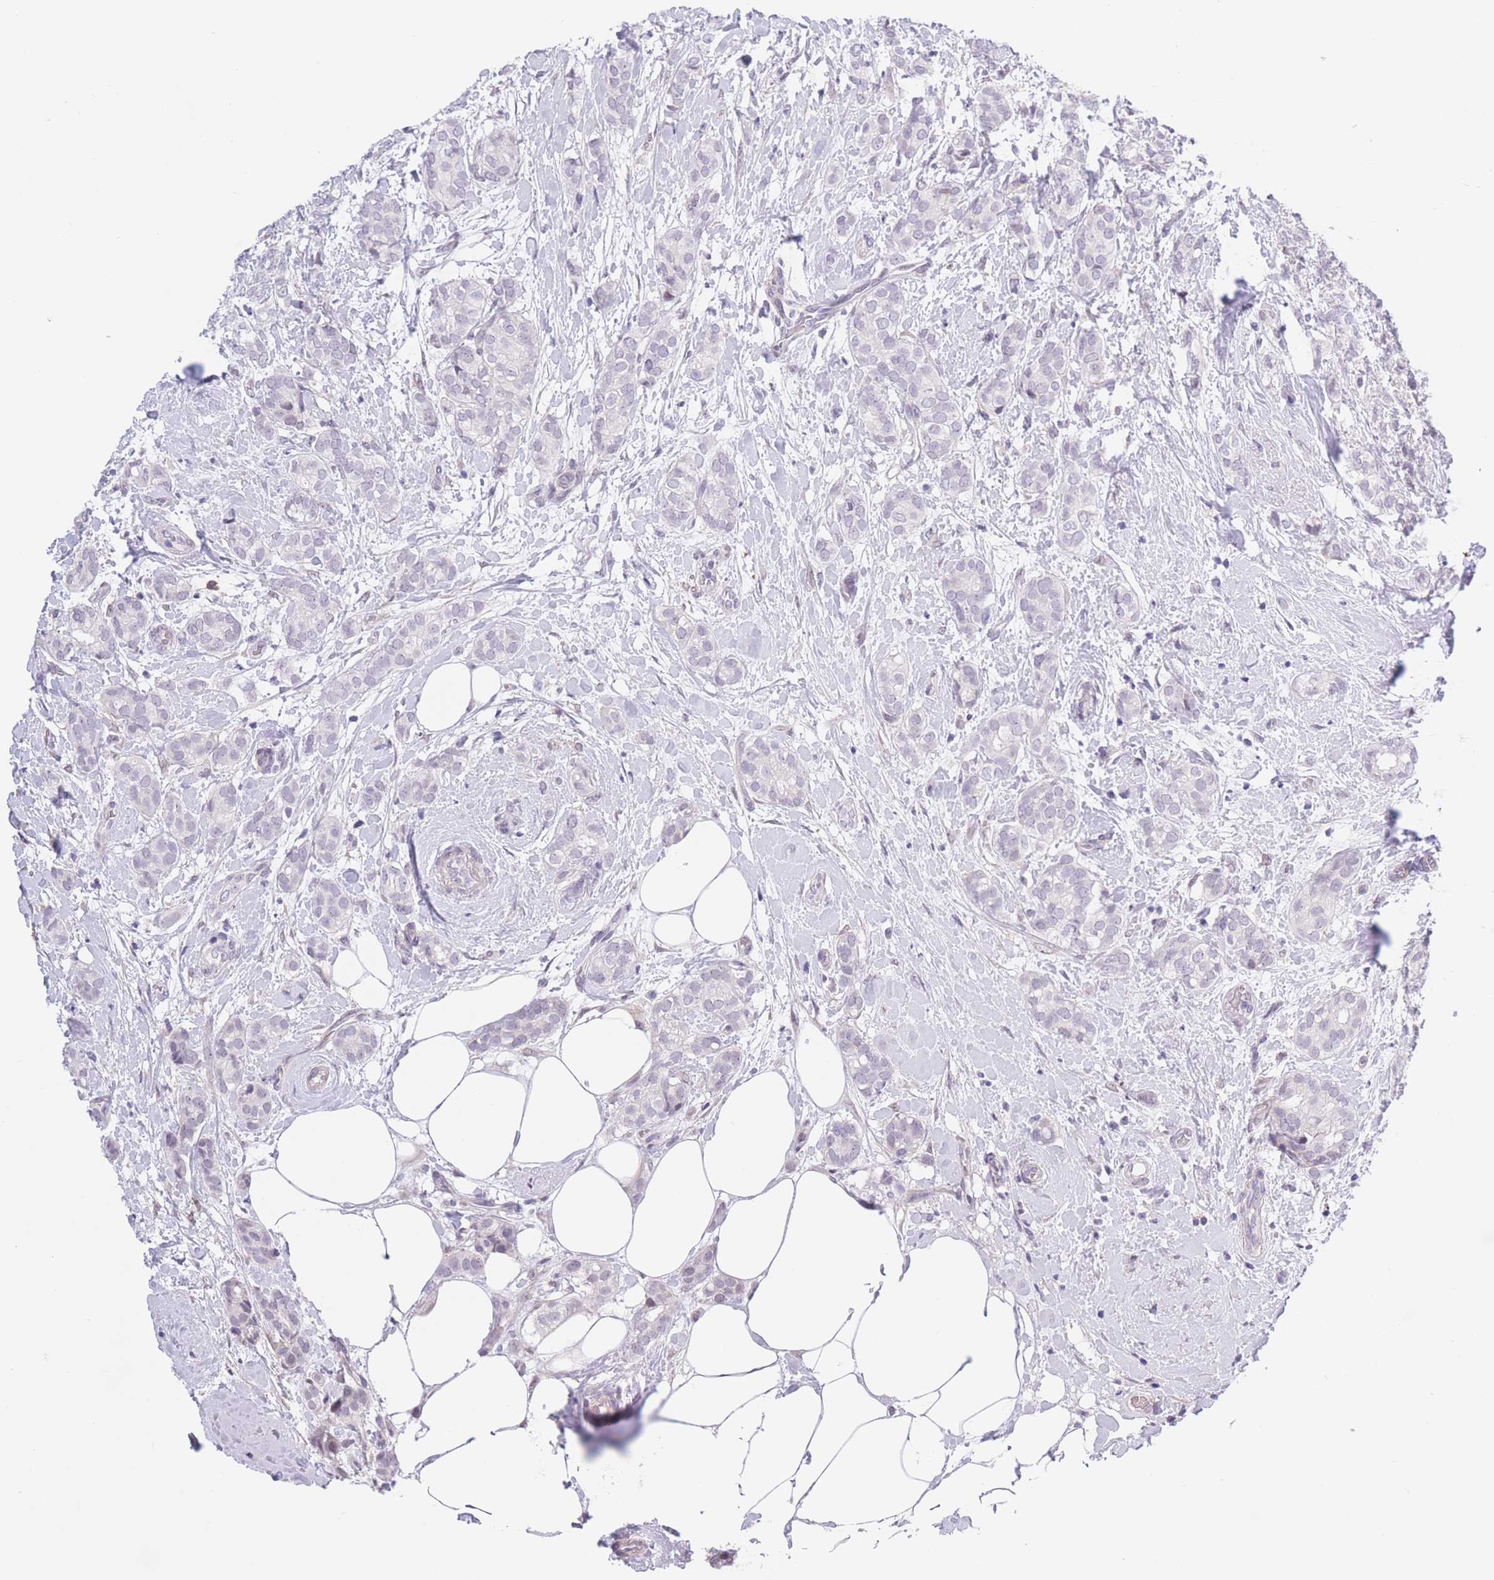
{"staining": {"intensity": "negative", "quantity": "none", "location": "none"}, "tissue": "breast cancer", "cell_type": "Tumor cells", "image_type": "cancer", "snomed": [{"axis": "morphology", "description": "Duct carcinoma"}, {"axis": "topography", "description": "Breast"}], "caption": "Breast cancer (invasive ductal carcinoma) stained for a protein using immunohistochemistry (IHC) reveals no staining tumor cells.", "gene": "PODXL", "patient": {"sex": "female", "age": 73}}